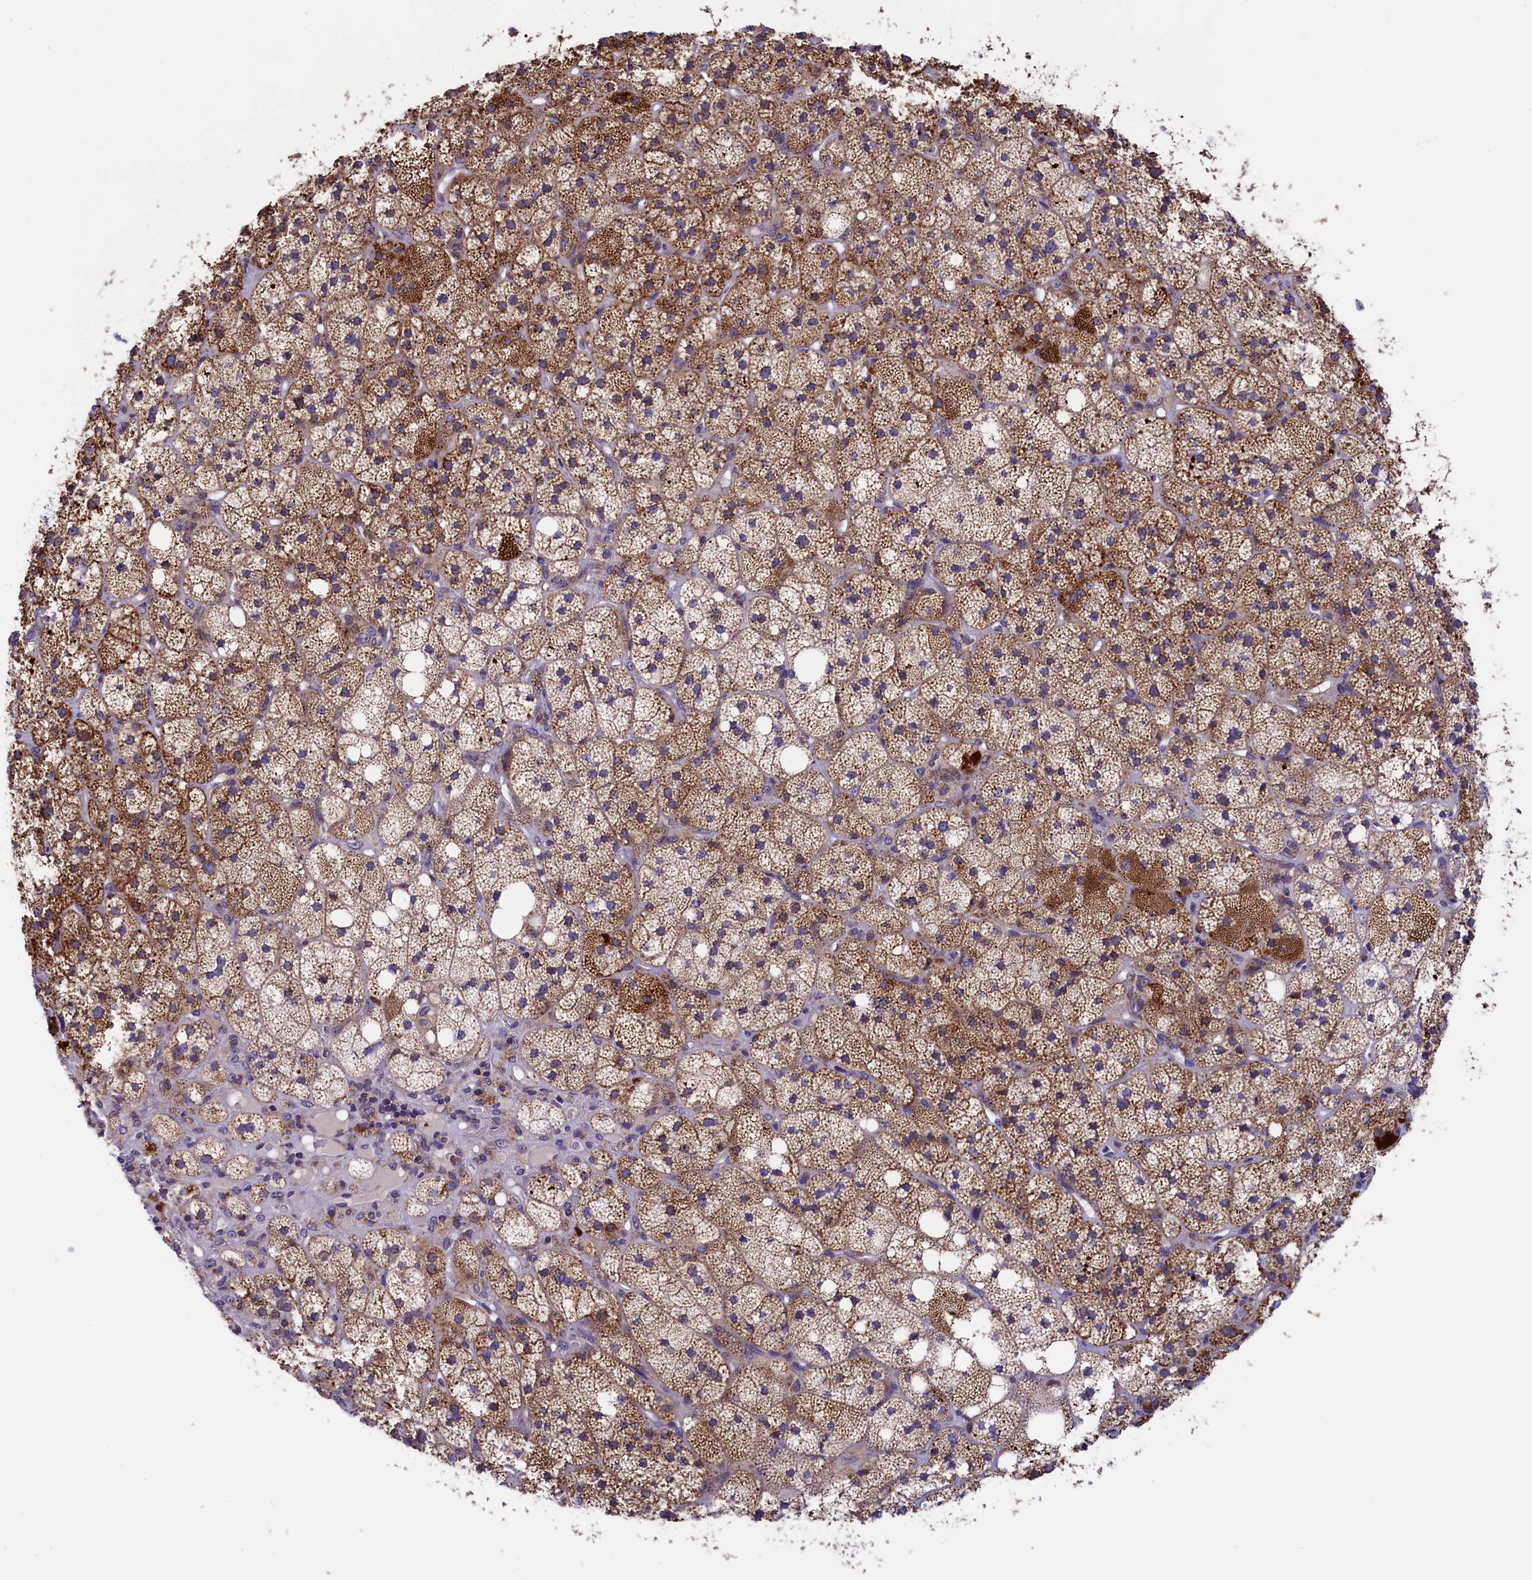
{"staining": {"intensity": "strong", "quantity": ">75%", "location": "cytoplasmic/membranous"}, "tissue": "adrenal gland", "cell_type": "Glandular cells", "image_type": "normal", "snomed": [{"axis": "morphology", "description": "Normal tissue, NOS"}, {"axis": "topography", "description": "Adrenal gland"}], "caption": "Brown immunohistochemical staining in benign human adrenal gland exhibits strong cytoplasmic/membranous expression in approximately >75% of glandular cells. (DAB (3,3'-diaminobenzidine) IHC, brown staining for protein, blue staining for nuclei).", "gene": "TIMM44", "patient": {"sex": "male", "age": 61}}